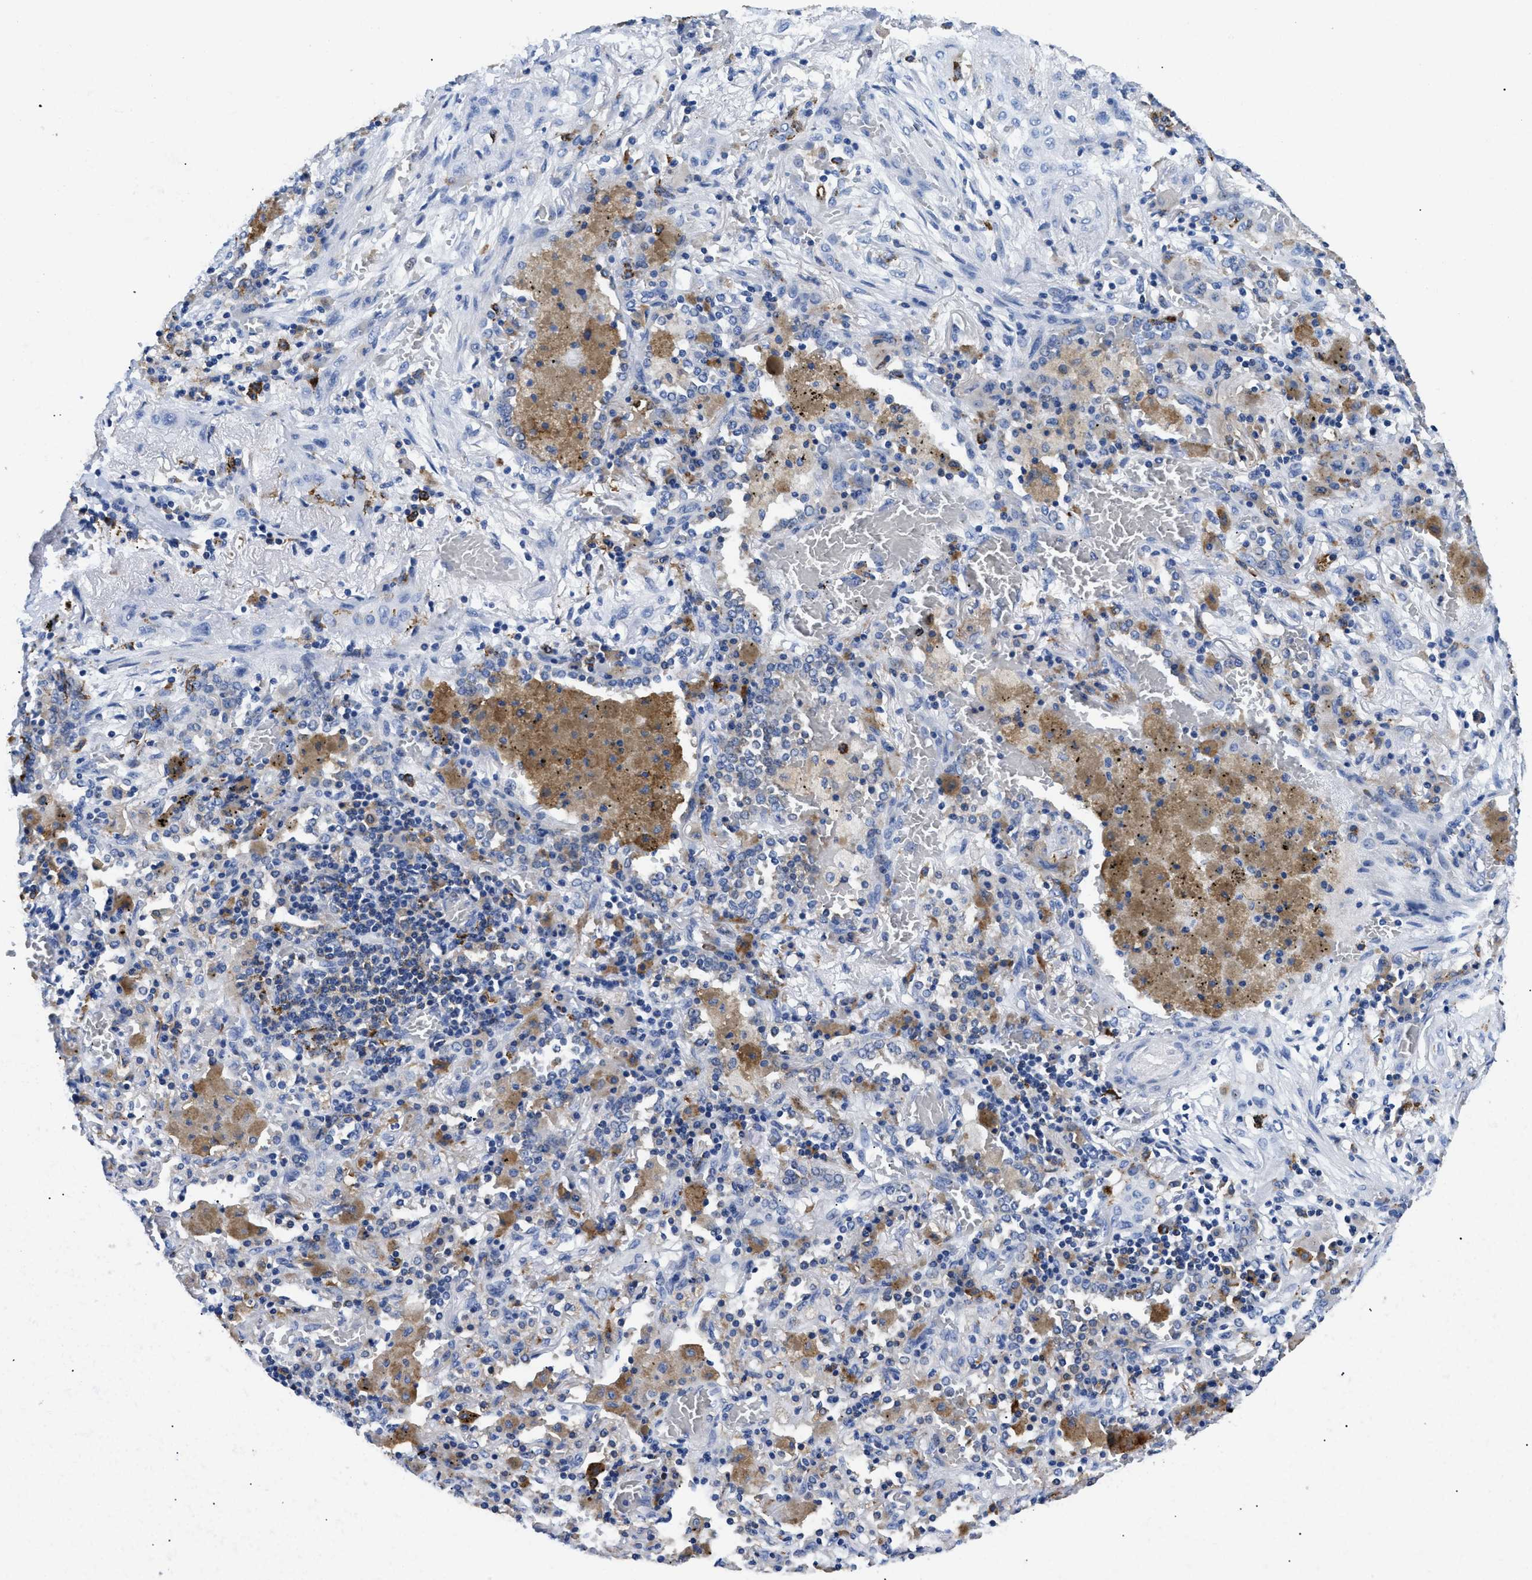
{"staining": {"intensity": "weak", "quantity": "<25%", "location": "cytoplasmic/membranous"}, "tissue": "lung cancer", "cell_type": "Tumor cells", "image_type": "cancer", "snomed": [{"axis": "morphology", "description": "Squamous cell carcinoma, NOS"}, {"axis": "topography", "description": "Lung"}], "caption": "IHC of human lung cancer (squamous cell carcinoma) shows no staining in tumor cells.", "gene": "HLA-DPA1", "patient": {"sex": "female", "age": 47}}